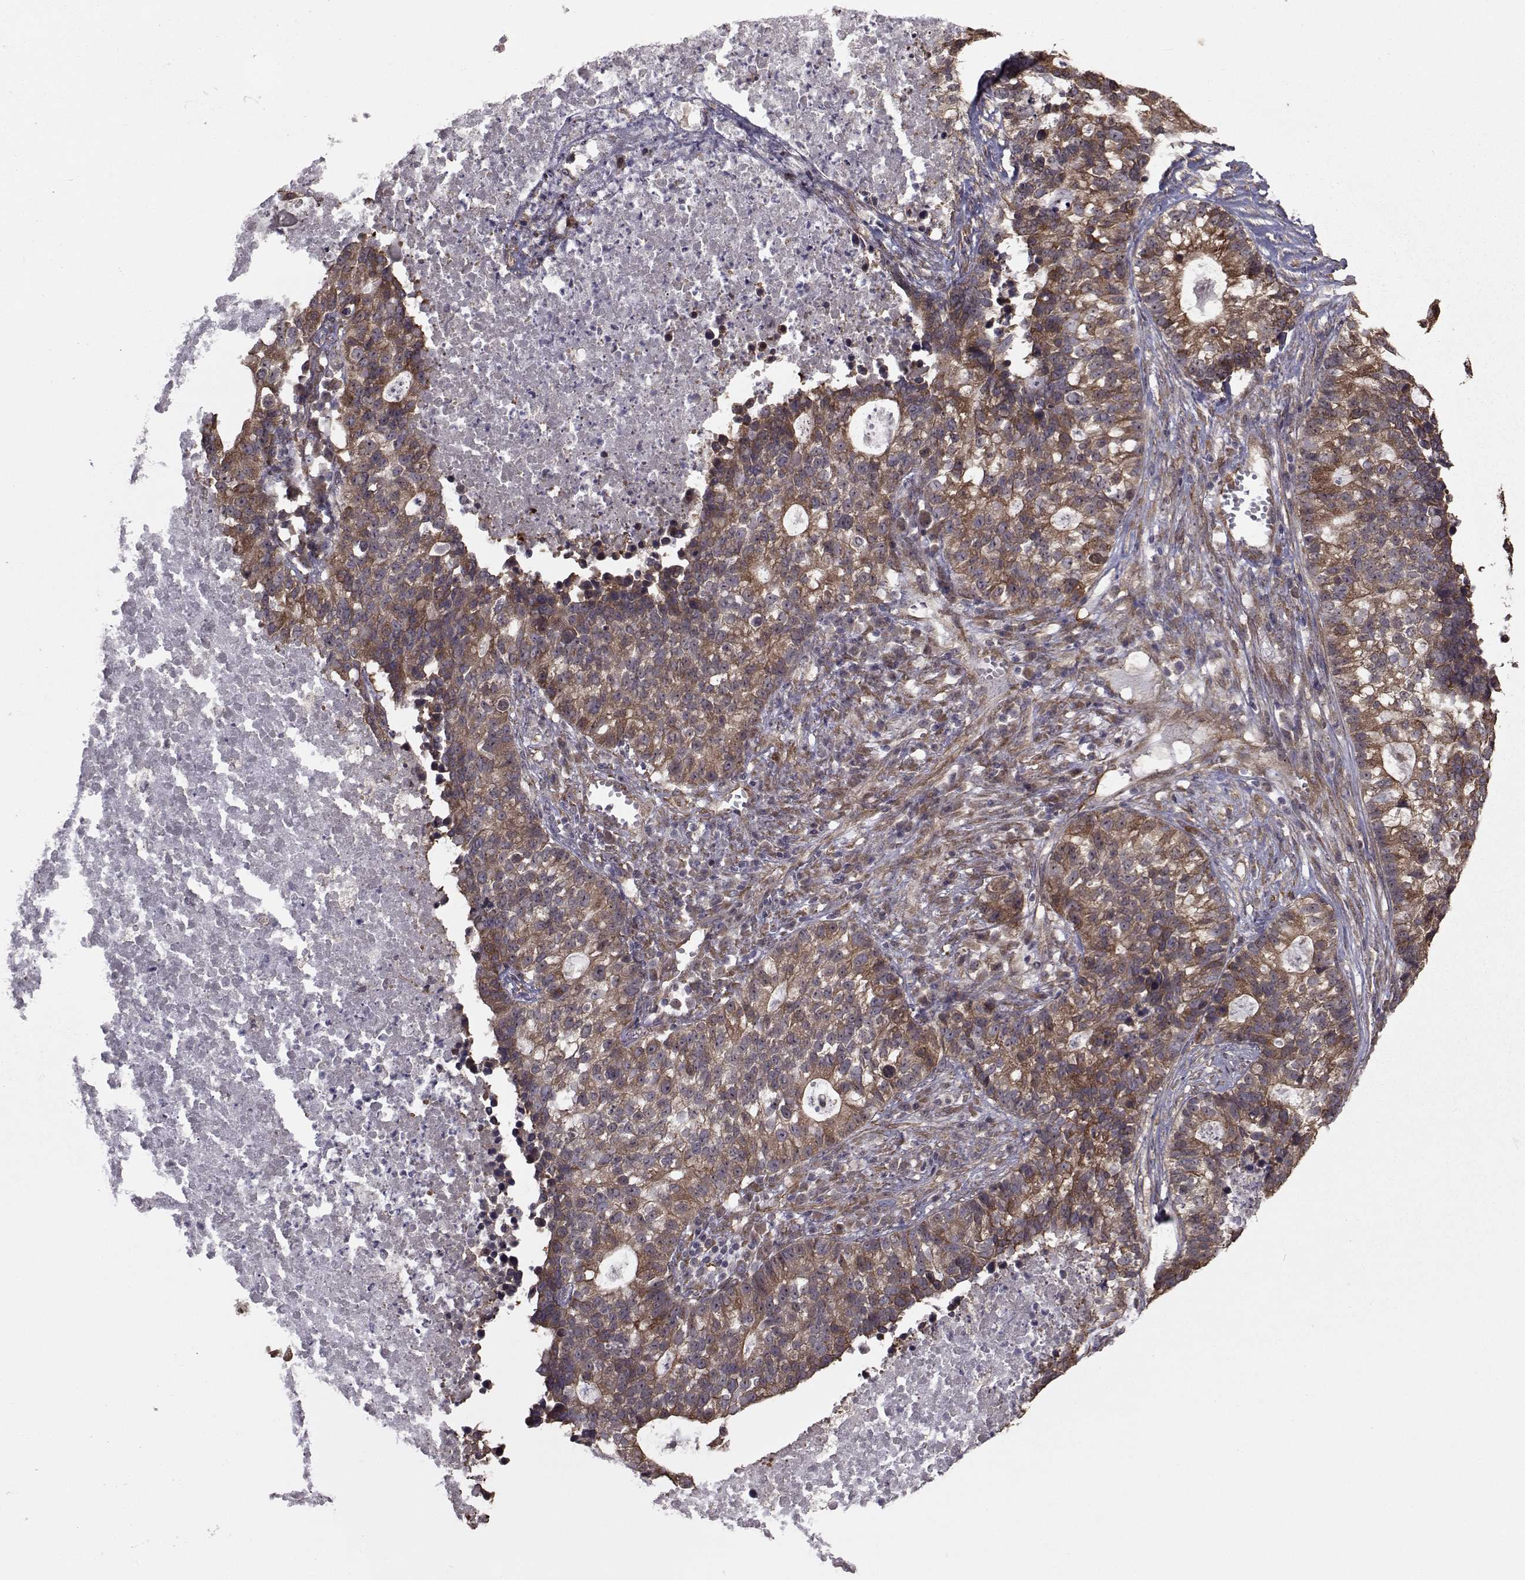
{"staining": {"intensity": "moderate", "quantity": "<25%", "location": "cytoplasmic/membranous"}, "tissue": "lung cancer", "cell_type": "Tumor cells", "image_type": "cancer", "snomed": [{"axis": "morphology", "description": "Adenocarcinoma, NOS"}, {"axis": "topography", "description": "Lung"}], "caption": "Brown immunohistochemical staining in human adenocarcinoma (lung) displays moderate cytoplasmic/membranous staining in approximately <25% of tumor cells. (brown staining indicates protein expression, while blue staining denotes nuclei).", "gene": "TRIP10", "patient": {"sex": "male", "age": 57}}